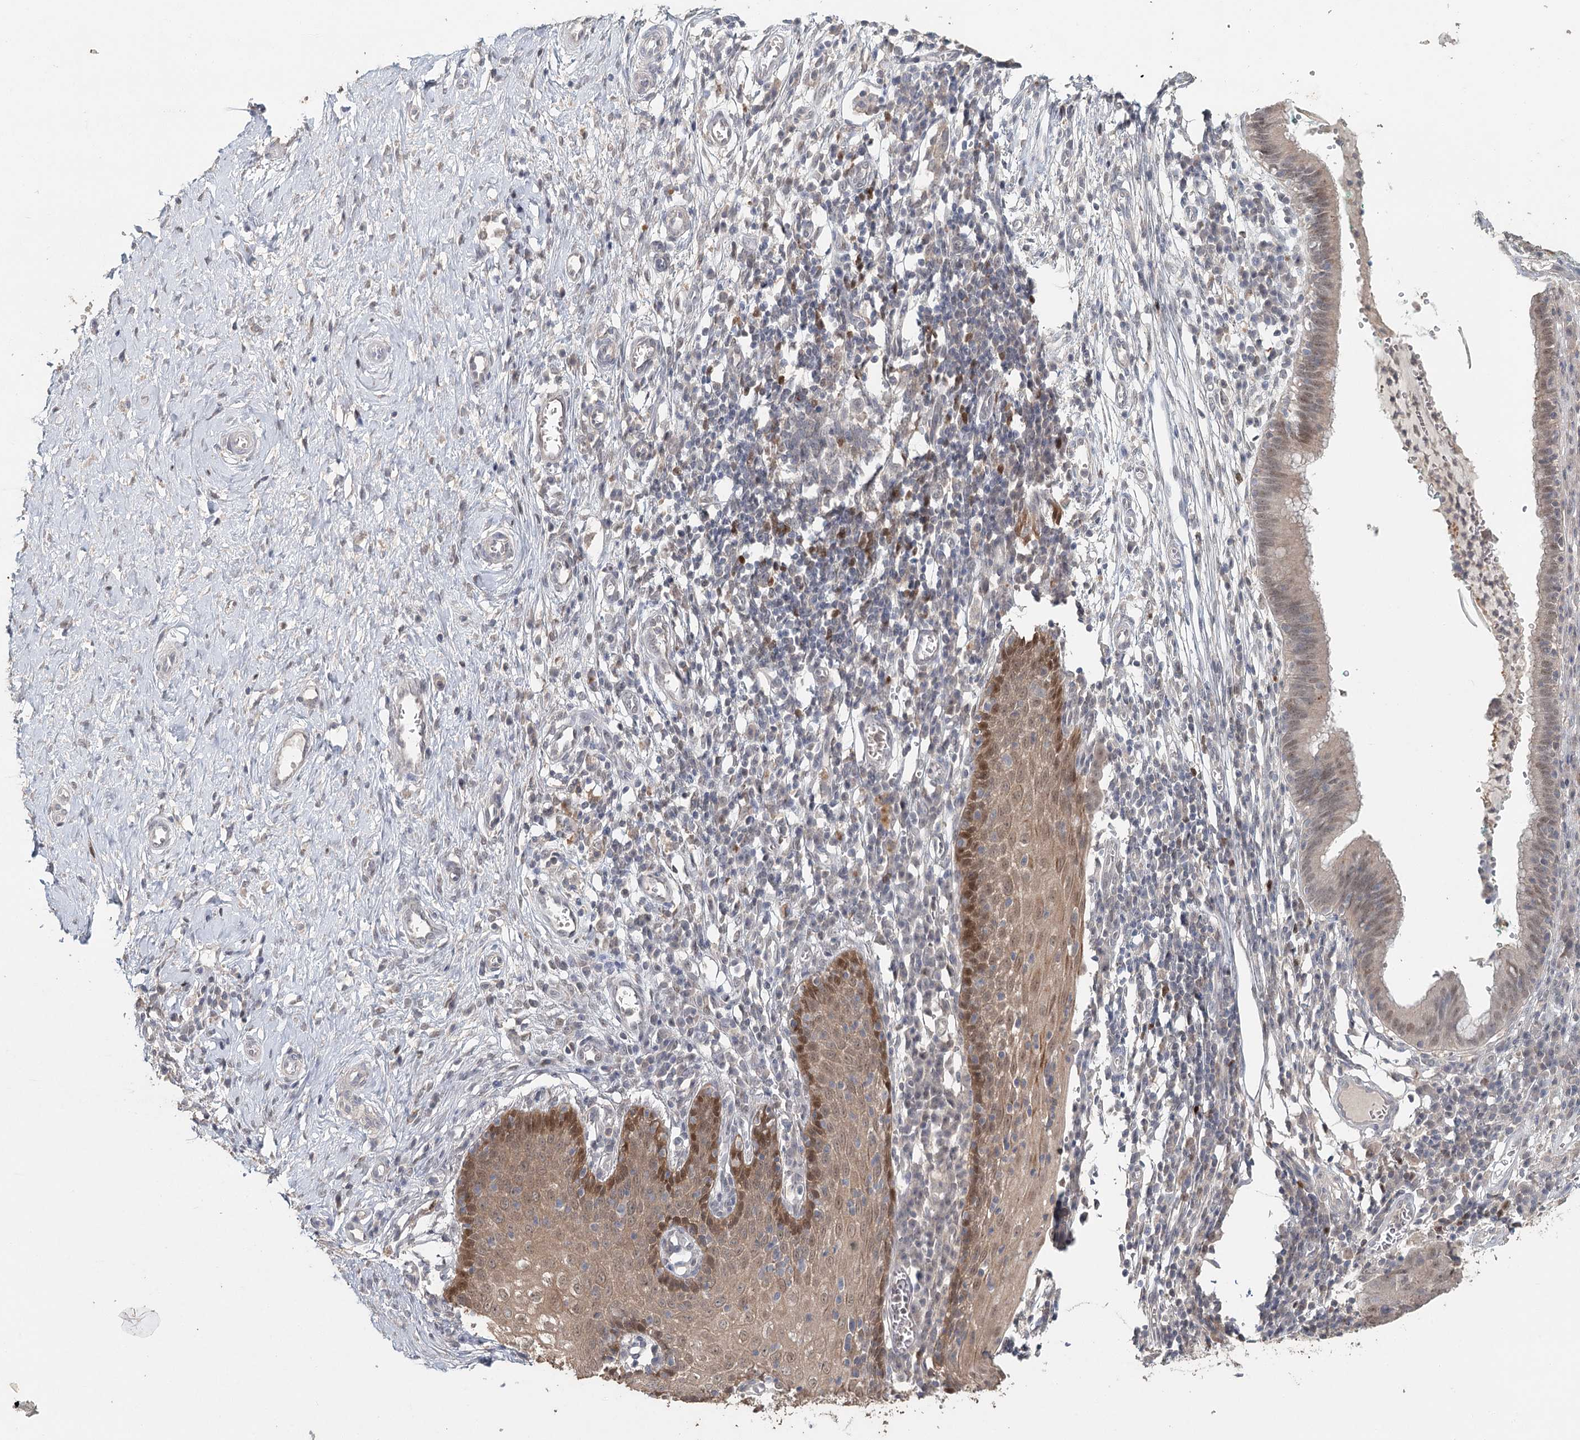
{"staining": {"intensity": "weak", "quantity": ">75%", "location": "nuclear"}, "tissue": "cervix", "cell_type": "Glandular cells", "image_type": "normal", "snomed": [{"axis": "morphology", "description": "Normal tissue, NOS"}, {"axis": "morphology", "description": "Adenocarcinoma, NOS"}, {"axis": "topography", "description": "Cervix"}], "caption": "This image displays benign cervix stained with IHC to label a protein in brown. The nuclear of glandular cells show weak positivity for the protein. Nuclei are counter-stained blue.", "gene": "ADK", "patient": {"sex": "female", "age": 29}}